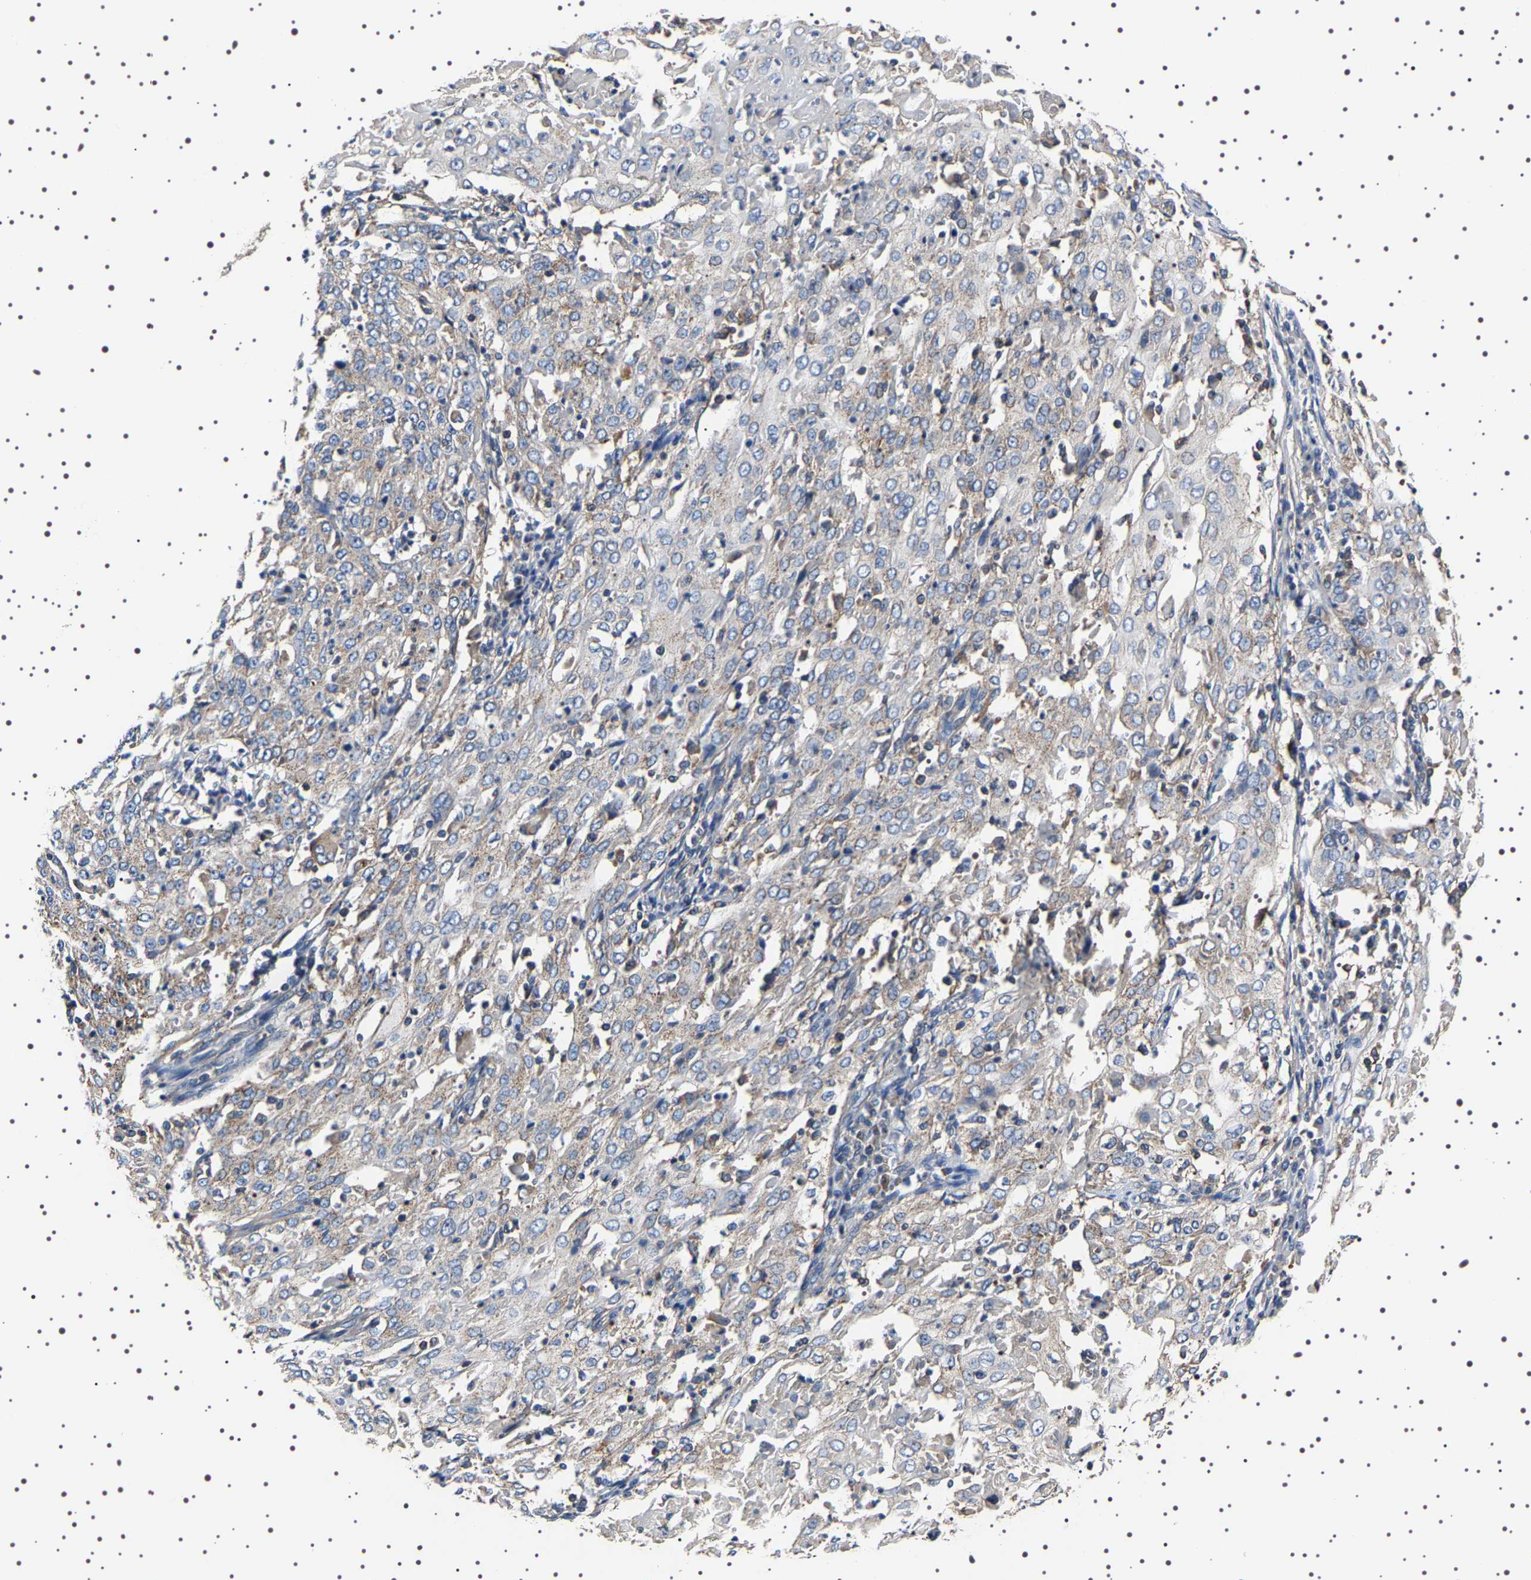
{"staining": {"intensity": "negative", "quantity": "none", "location": "none"}, "tissue": "cervical cancer", "cell_type": "Tumor cells", "image_type": "cancer", "snomed": [{"axis": "morphology", "description": "Squamous cell carcinoma, NOS"}, {"axis": "topography", "description": "Cervix"}], "caption": "Cervical squamous cell carcinoma was stained to show a protein in brown. There is no significant staining in tumor cells. (IHC, brightfield microscopy, high magnification).", "gene": "WDR1", "patient": {"sex": "female", "age": 39}}